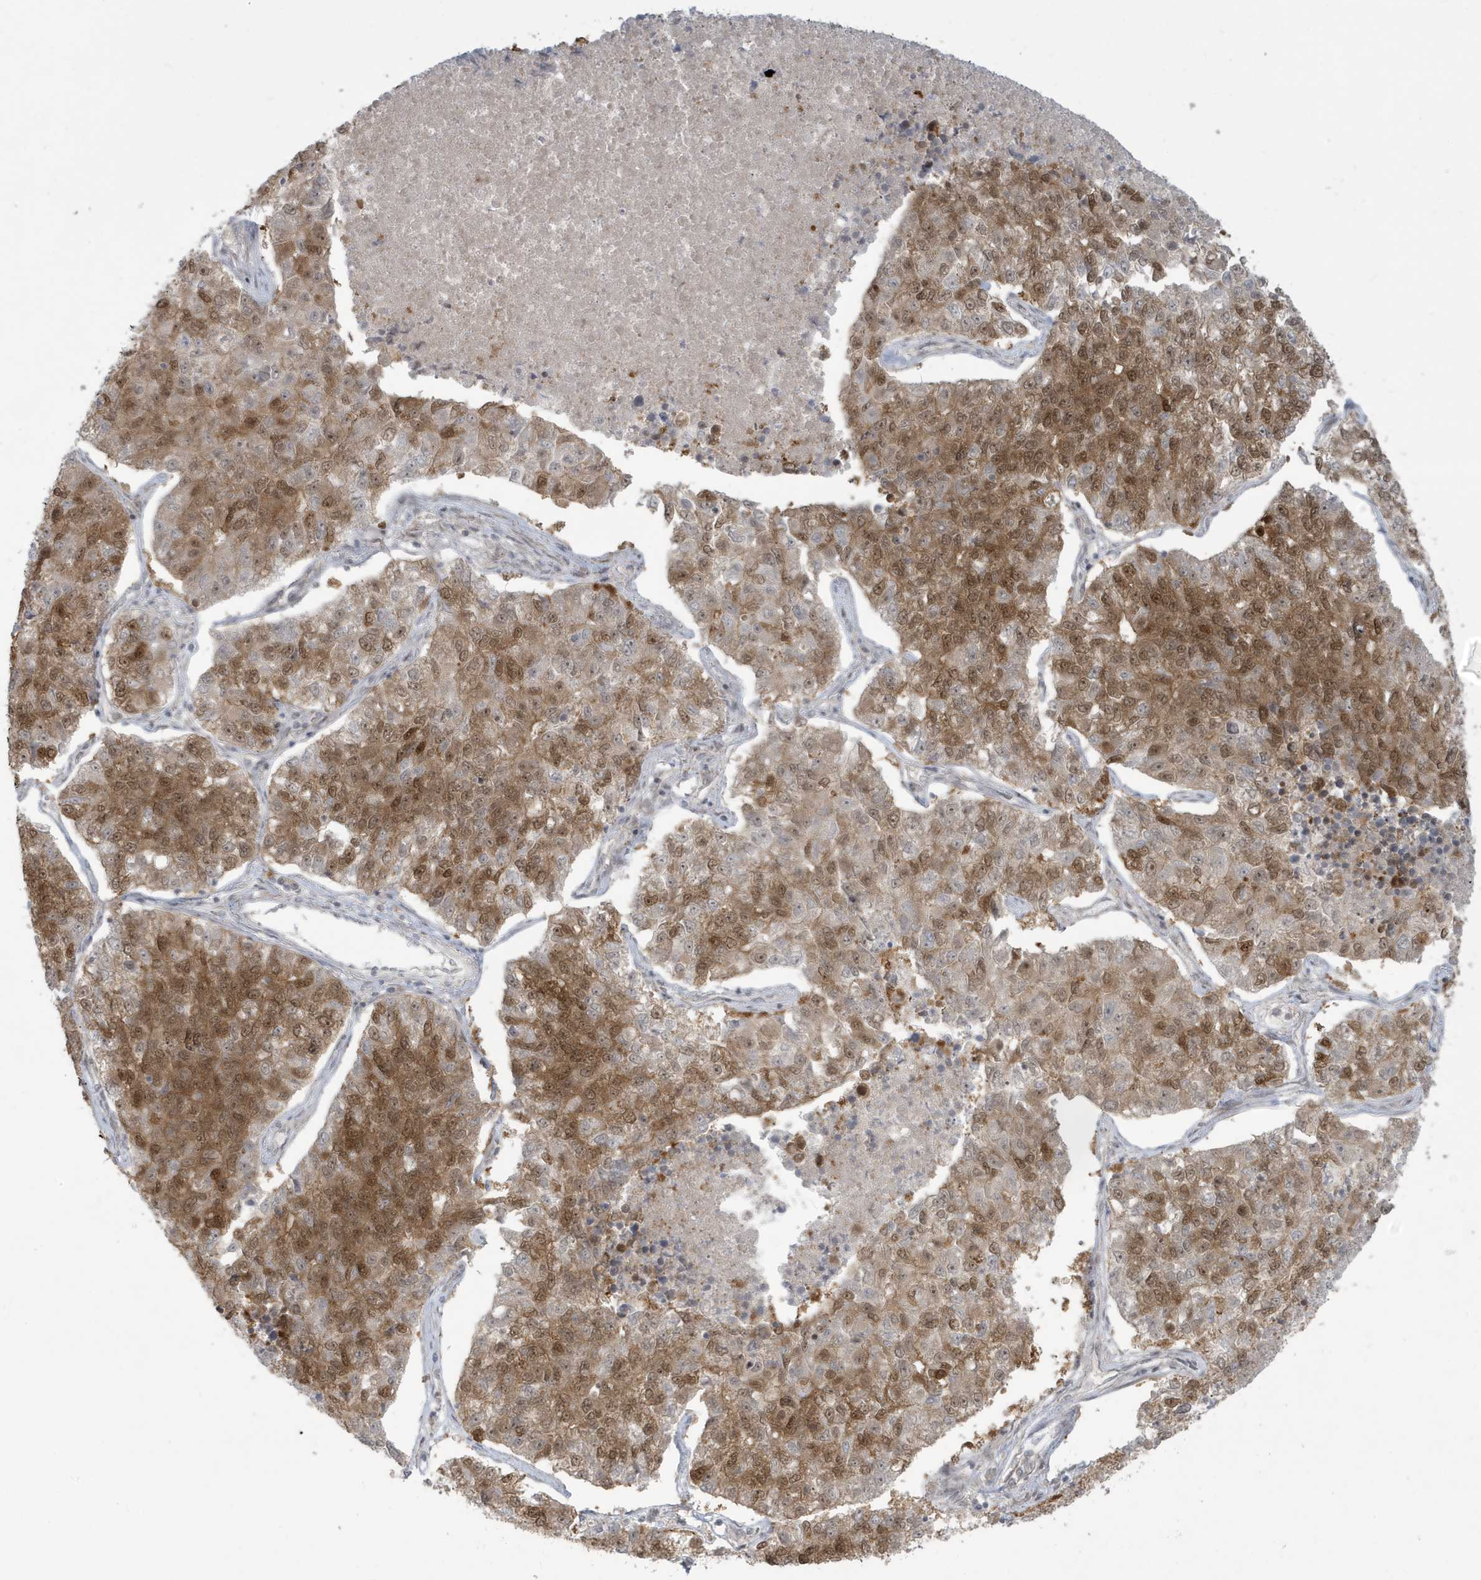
{"staining": {"intensity": "moderate", "quantity": ">75%", "location": "cytoplasmic/membranous,nuclear"}, "tissue": "lung cancer", "cell_type": "Tumor cells", "image_type": "cancer", "snomed": [{"axis": "morphology", "description": "Adenocarcinoma, NOS"}, {"axis": "topography", "description": "Lung"}], "caption": "Protein expression analysis of adenocarcinoma (lung) exhibits moderate cytoplasmic/membranous and nuclear staining in approximately >75% of tumor cells. (DAB IHC with brightfield microscopy, high magnification).", "gene": "C1orf52", "patient": {"sex": "male", "age": 49}}